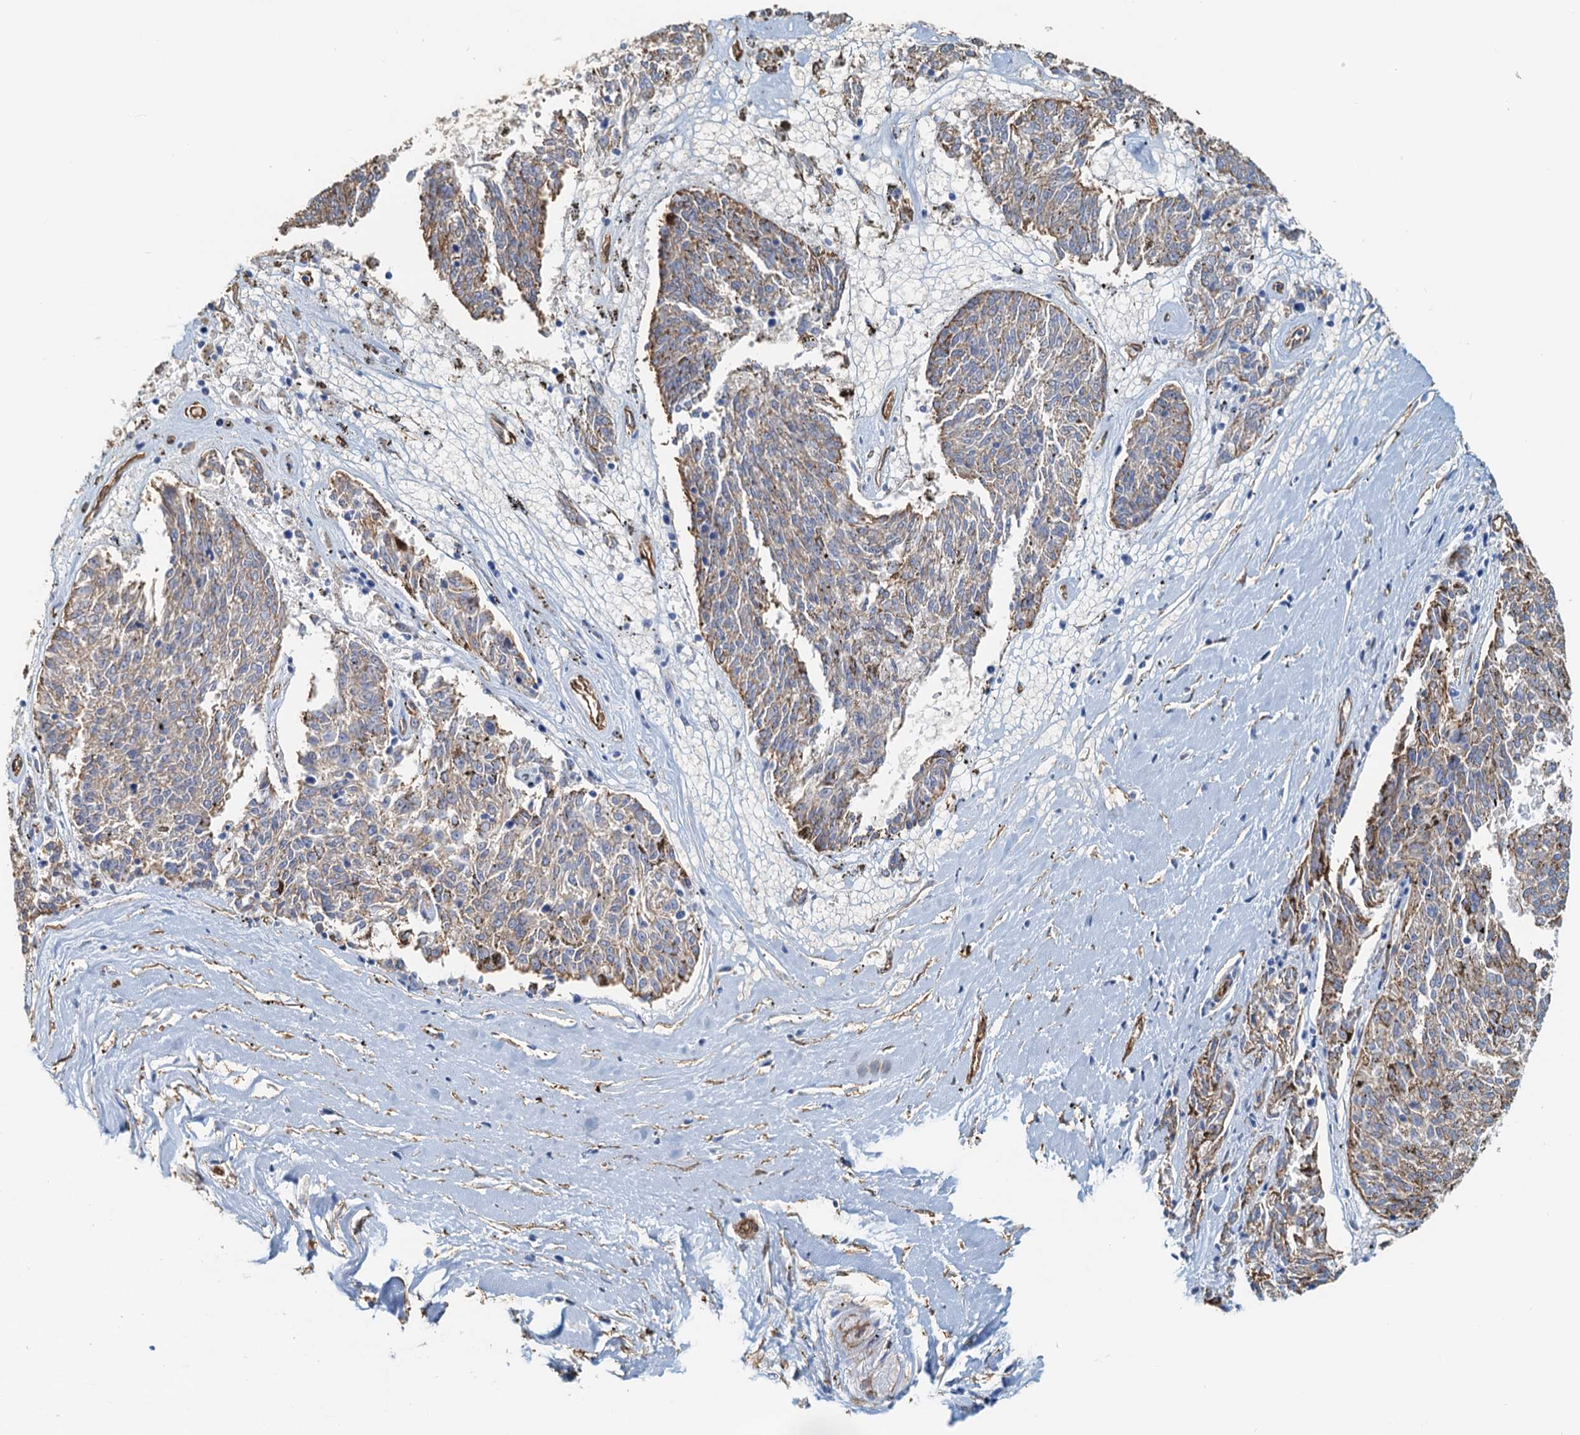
{"staining": {"intensity": "weak", "quantity": "25%-75%", "location": "cytoplasmic/membranous"}, "tissue": "melanoma", "cell_type": "Tumor cells", "image_type": "cancer", "snomed": [{"axis": "morphology", "description": "Malignant melanoma, NOS"}, {"axis": "topography", "description": "Skin"}], "caption": "Malignant melanoma stained with a protein marker demonstrates weak staining in tumor cells.", "gene": "DGKG", "patient": {"sex": "female", "age": 72}}